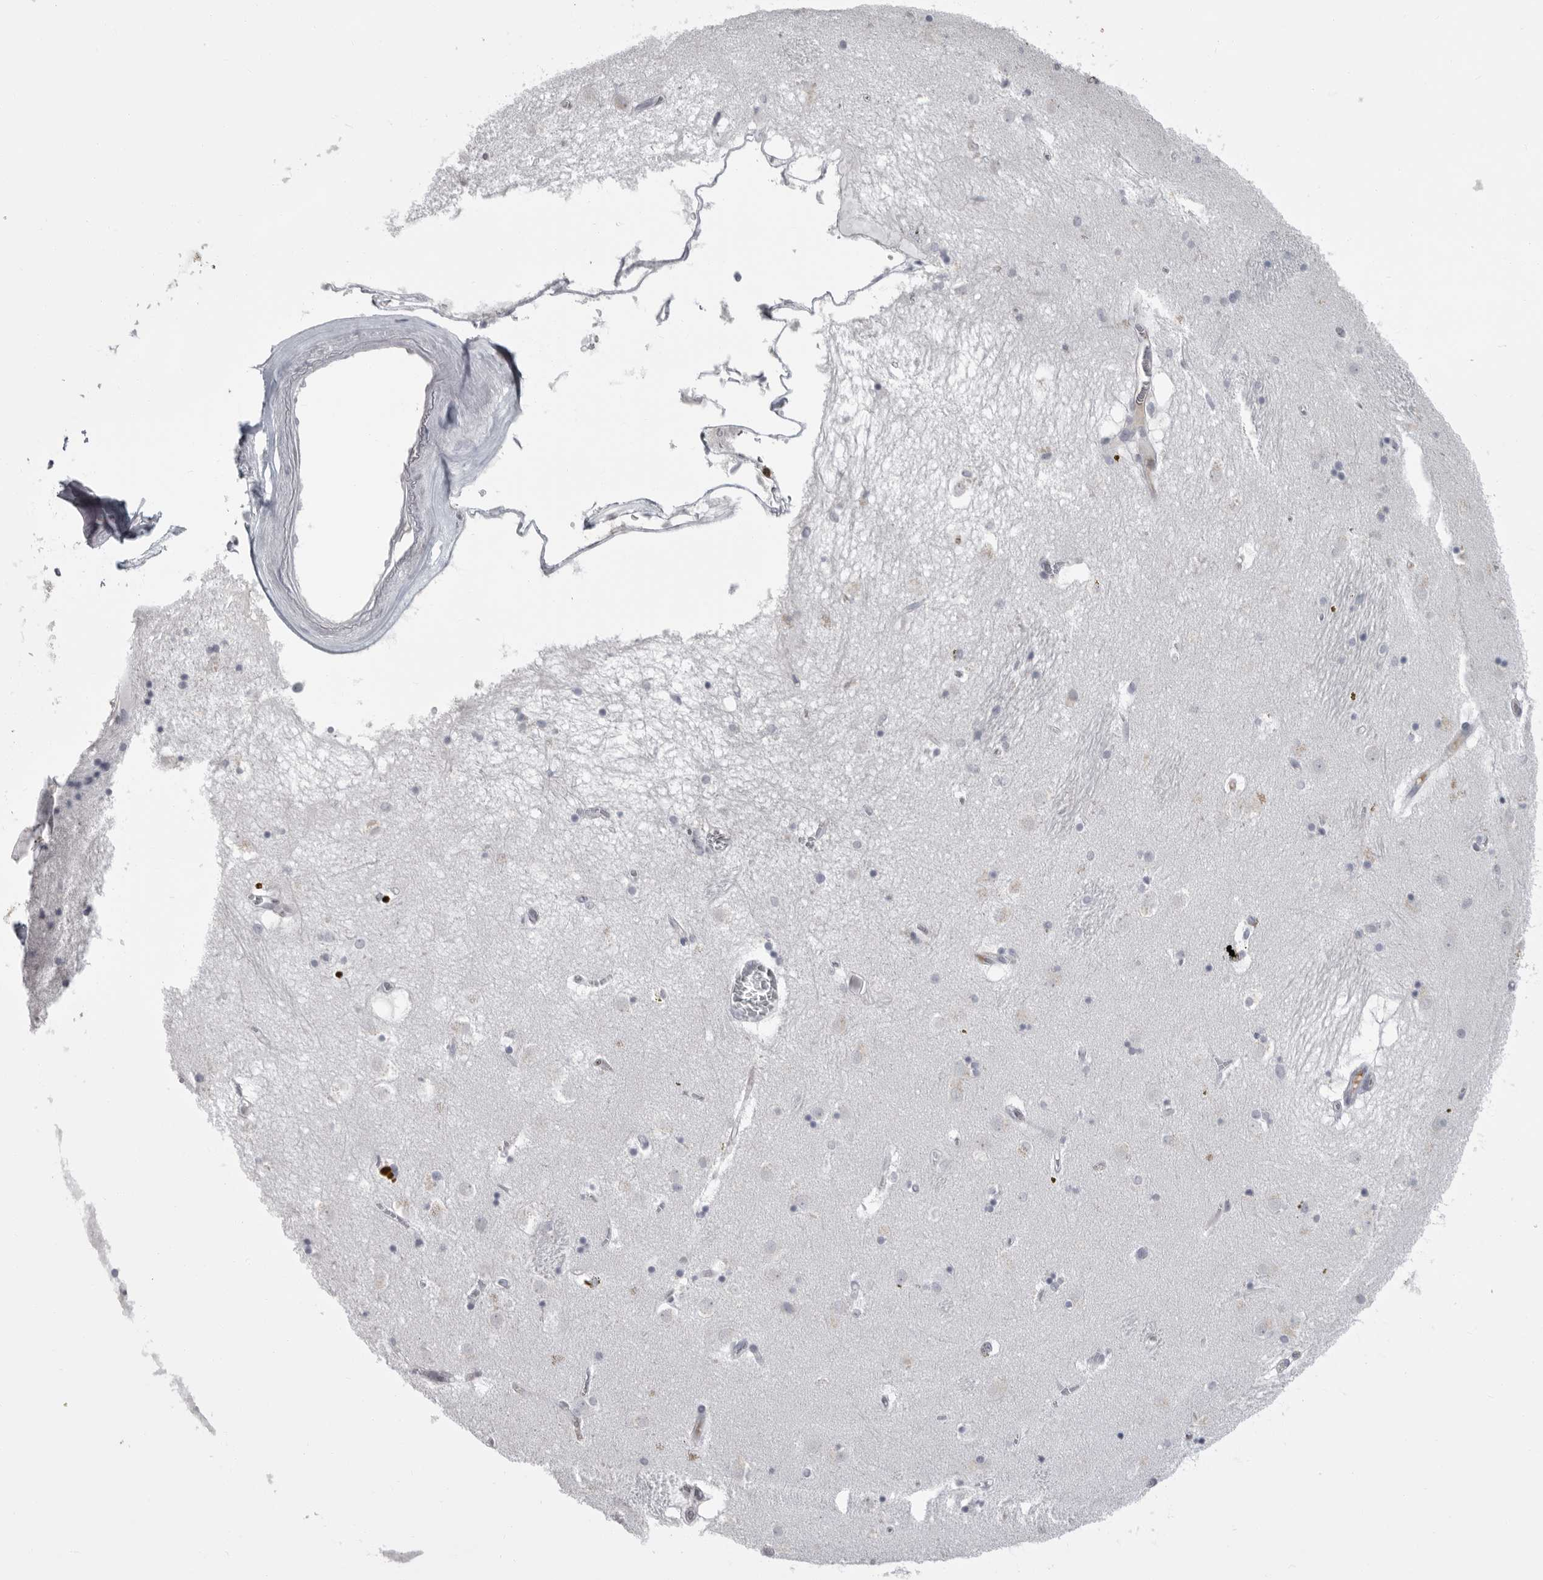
{"staining": {"intensity": "negative", "quantity": "none", "location": "none"}, "tissue": "caudate", "cell_type": "Glial cells", "image_type": "normal", "snomed": [{"axis": "morphology", "description": "Normal tissue, NOS"}, {"axis": "topography", "description": "Lateral ventricle wall"}], "caption": "An immunohistochemistry (IHC) image of unremarkable caudate is shown. There is no staining in glial cells of caudate. Brightfield microscopy of IHC stained with DAB (brown) and hematoxylin (blue), captured at high magnification.", "gene": "GNLY", "patient": {"sex": "male", "age": 70}}